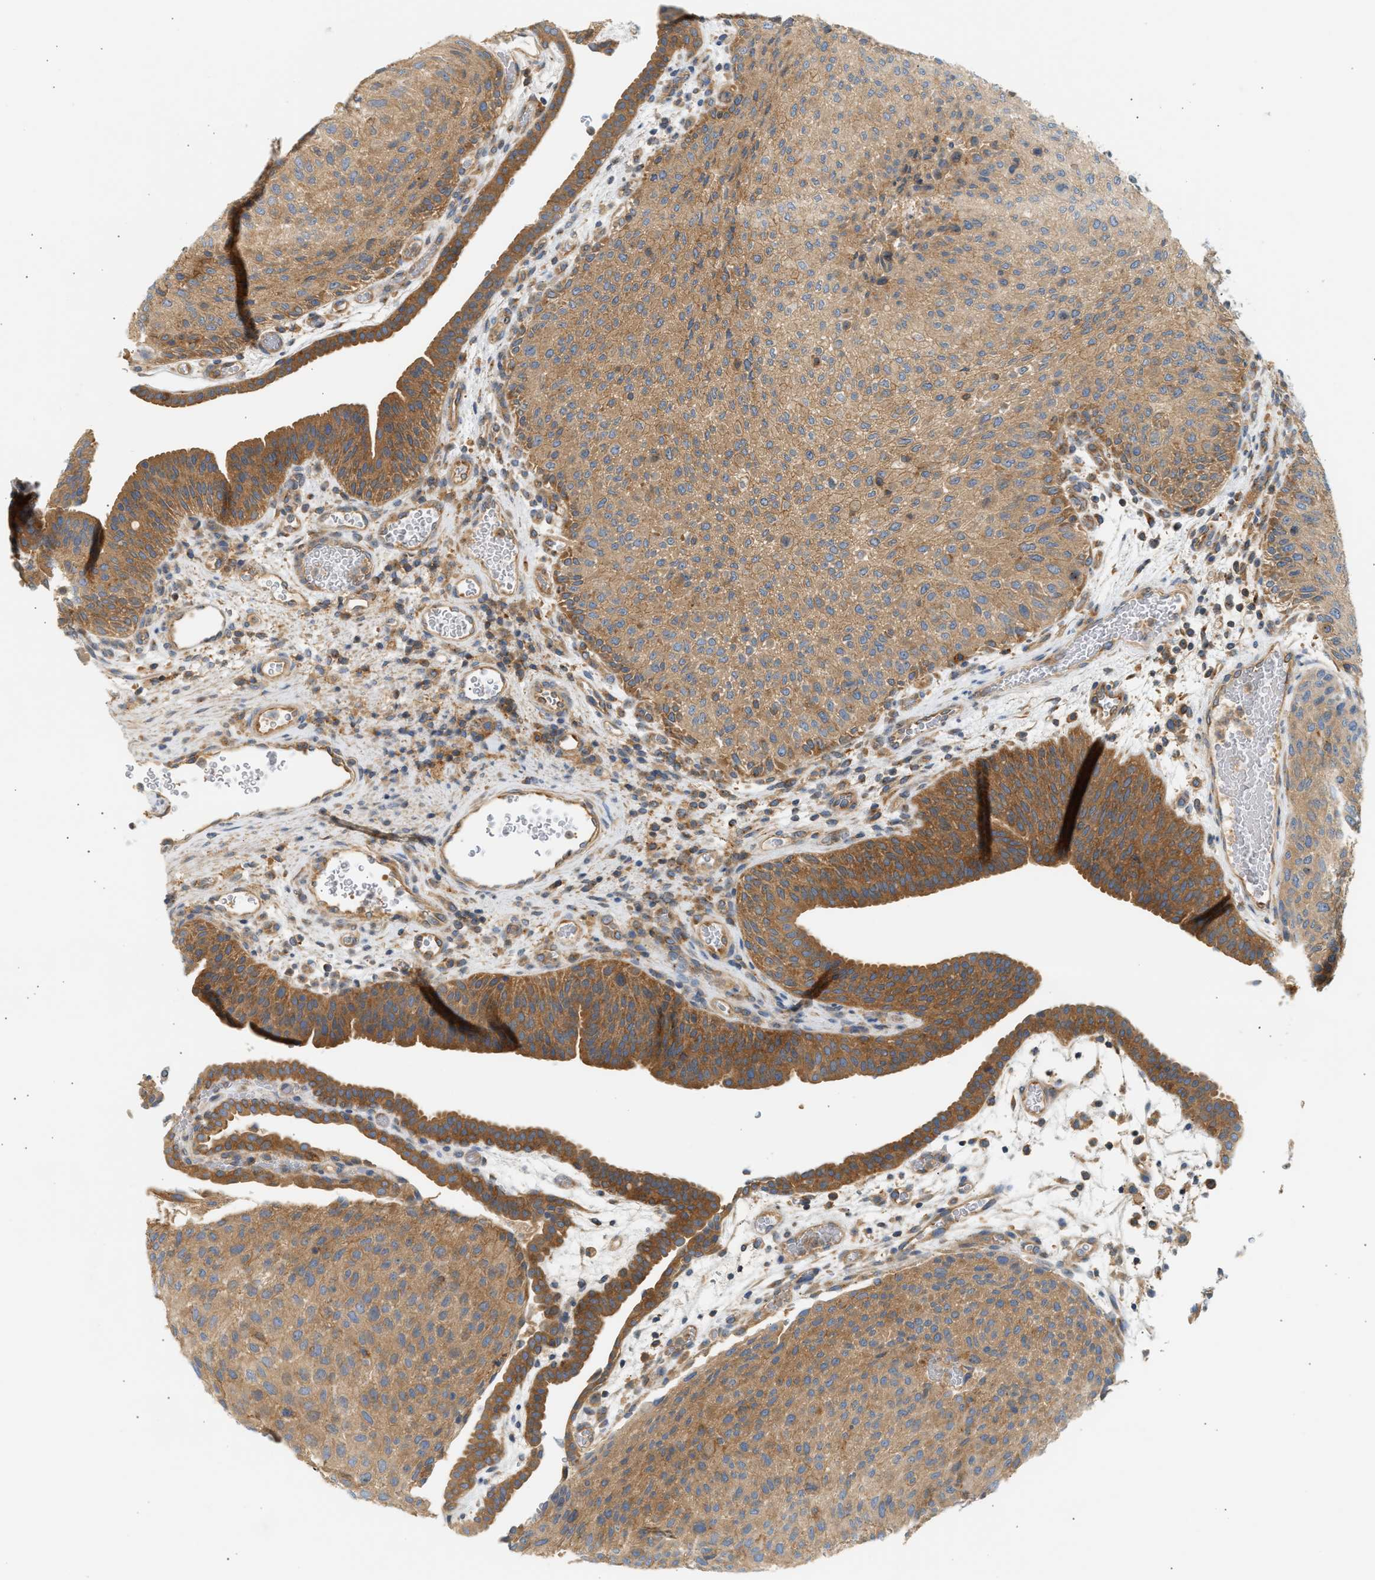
{"staining": {"intensity": "moderate", "quantity": ">75%", "location": "cytoplasmic/membranous"}, "tissue": "urothelial cancer", "cell_type": "Tumor cells", "image_type": "cancer", "snomed": [{"axis": "morphology", "description": "Urothelial carcinoma, Low grade"}, {"axis": "morphology", "description": "Urothelial carcinoma, High grade"}, {"axis": "topography", "description": "Urinary bladder"}], "caption": "High-magnification brightfield microscopy of high-grade urothelial carcinoma stained with DAB (3,3'-diaminobenzidine) (brown) and counterstained with hematoxylin (blue). tumor cells exhibit moderate cytoplasmic/membranous expression is appreciated in about>75% of cells.", "gene": "PAFAH1B1", "patient": {"sex": "male", "age": 35}}